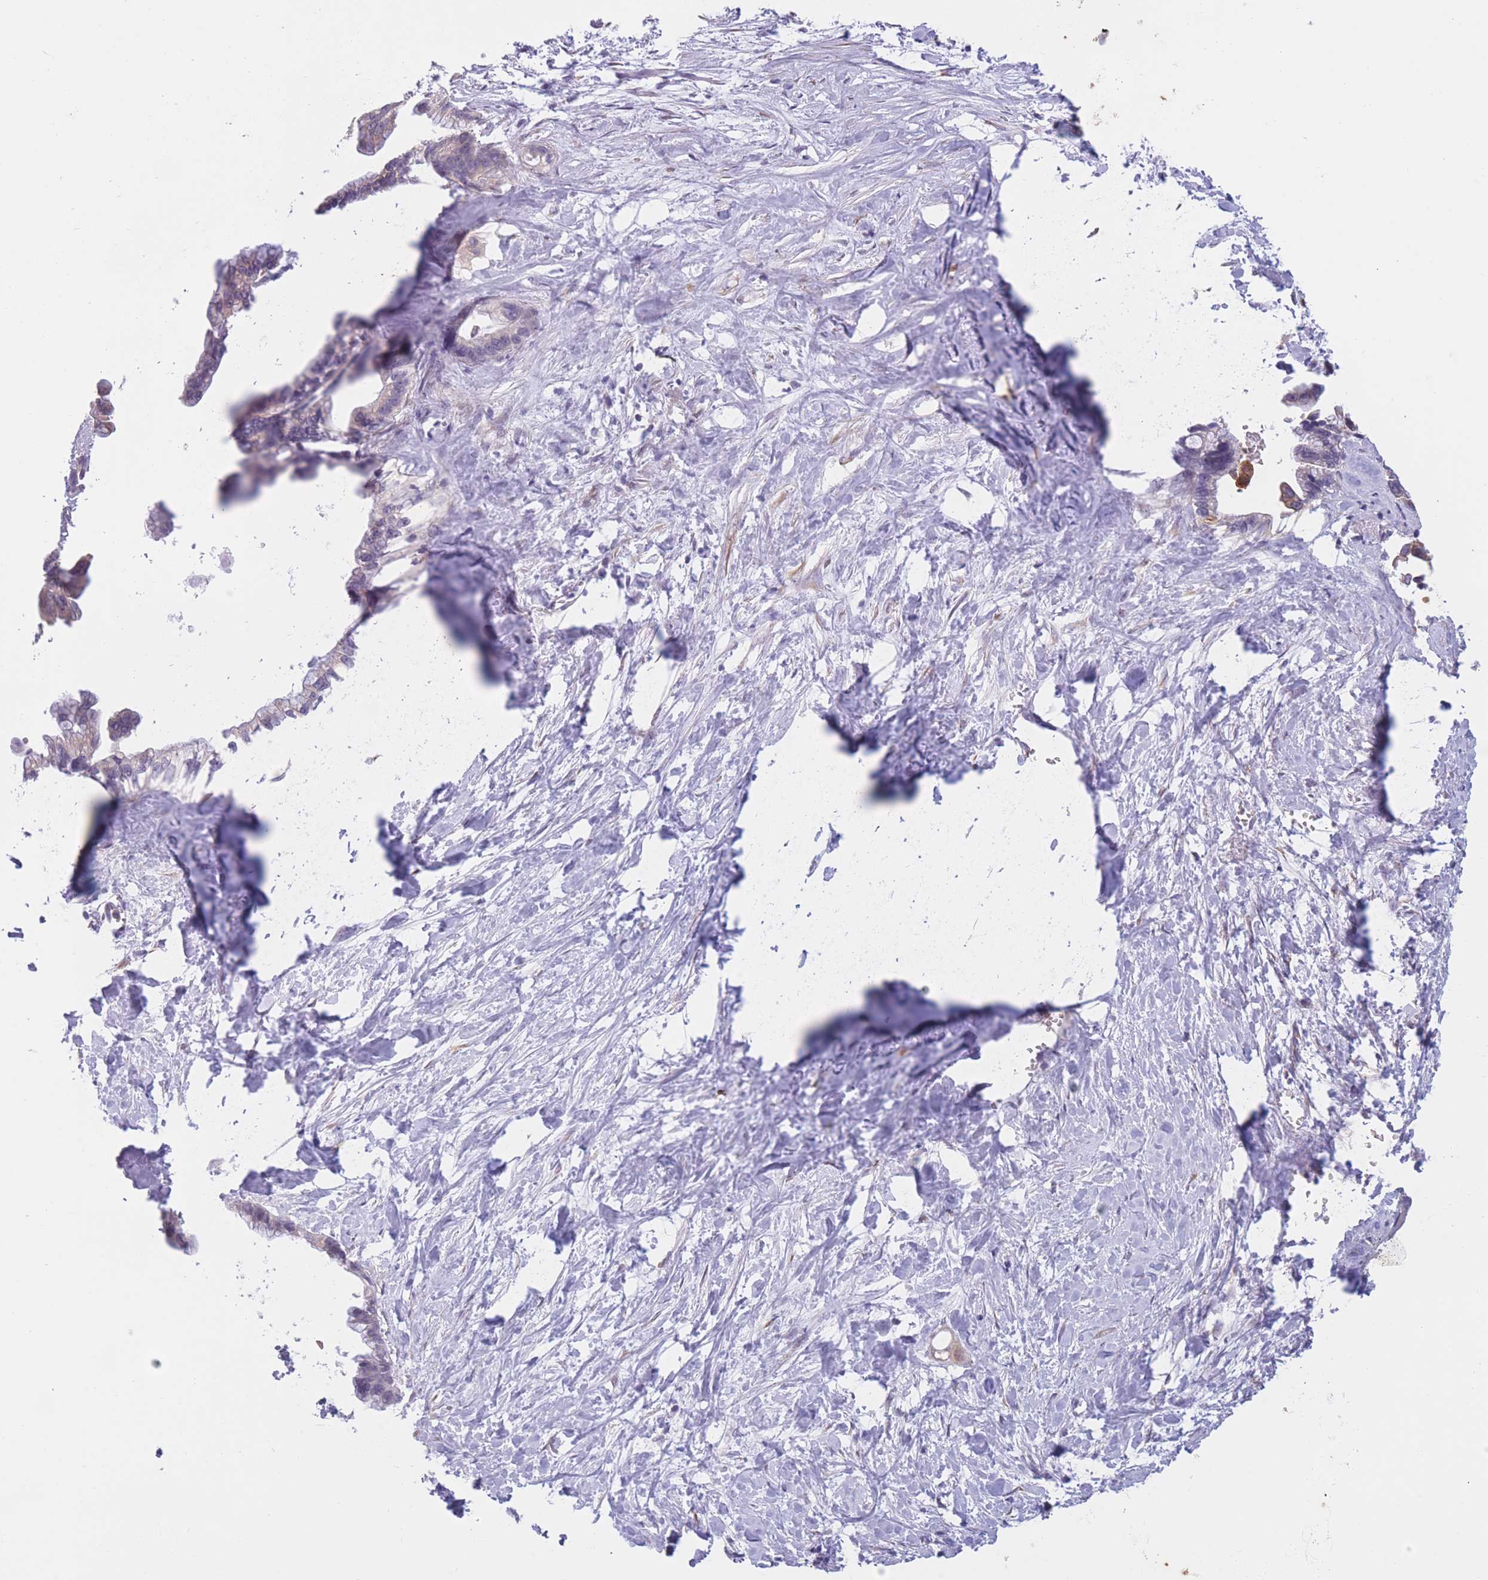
{"staining": {"intensity": "negative", "quantity": "none", "location": "none"}, "tissue": "pancreatic cancer", "cell_type": "Tumor cells", "image_type": "cancer", "snomed": [{"axis": "morphology", "description": "Adenocarcinoma, NOS"}, {"axis": "topography", "description": "Pancreas"}], "caption": "A high-resolution micrograph shows immunohistochemistry (IHC) staining of pancreatic adenocarcinoma, which reveals no significant positivity in tumor cells.", "gene": "COL27A1", "patient": {"sex": "male", "age": 61}}